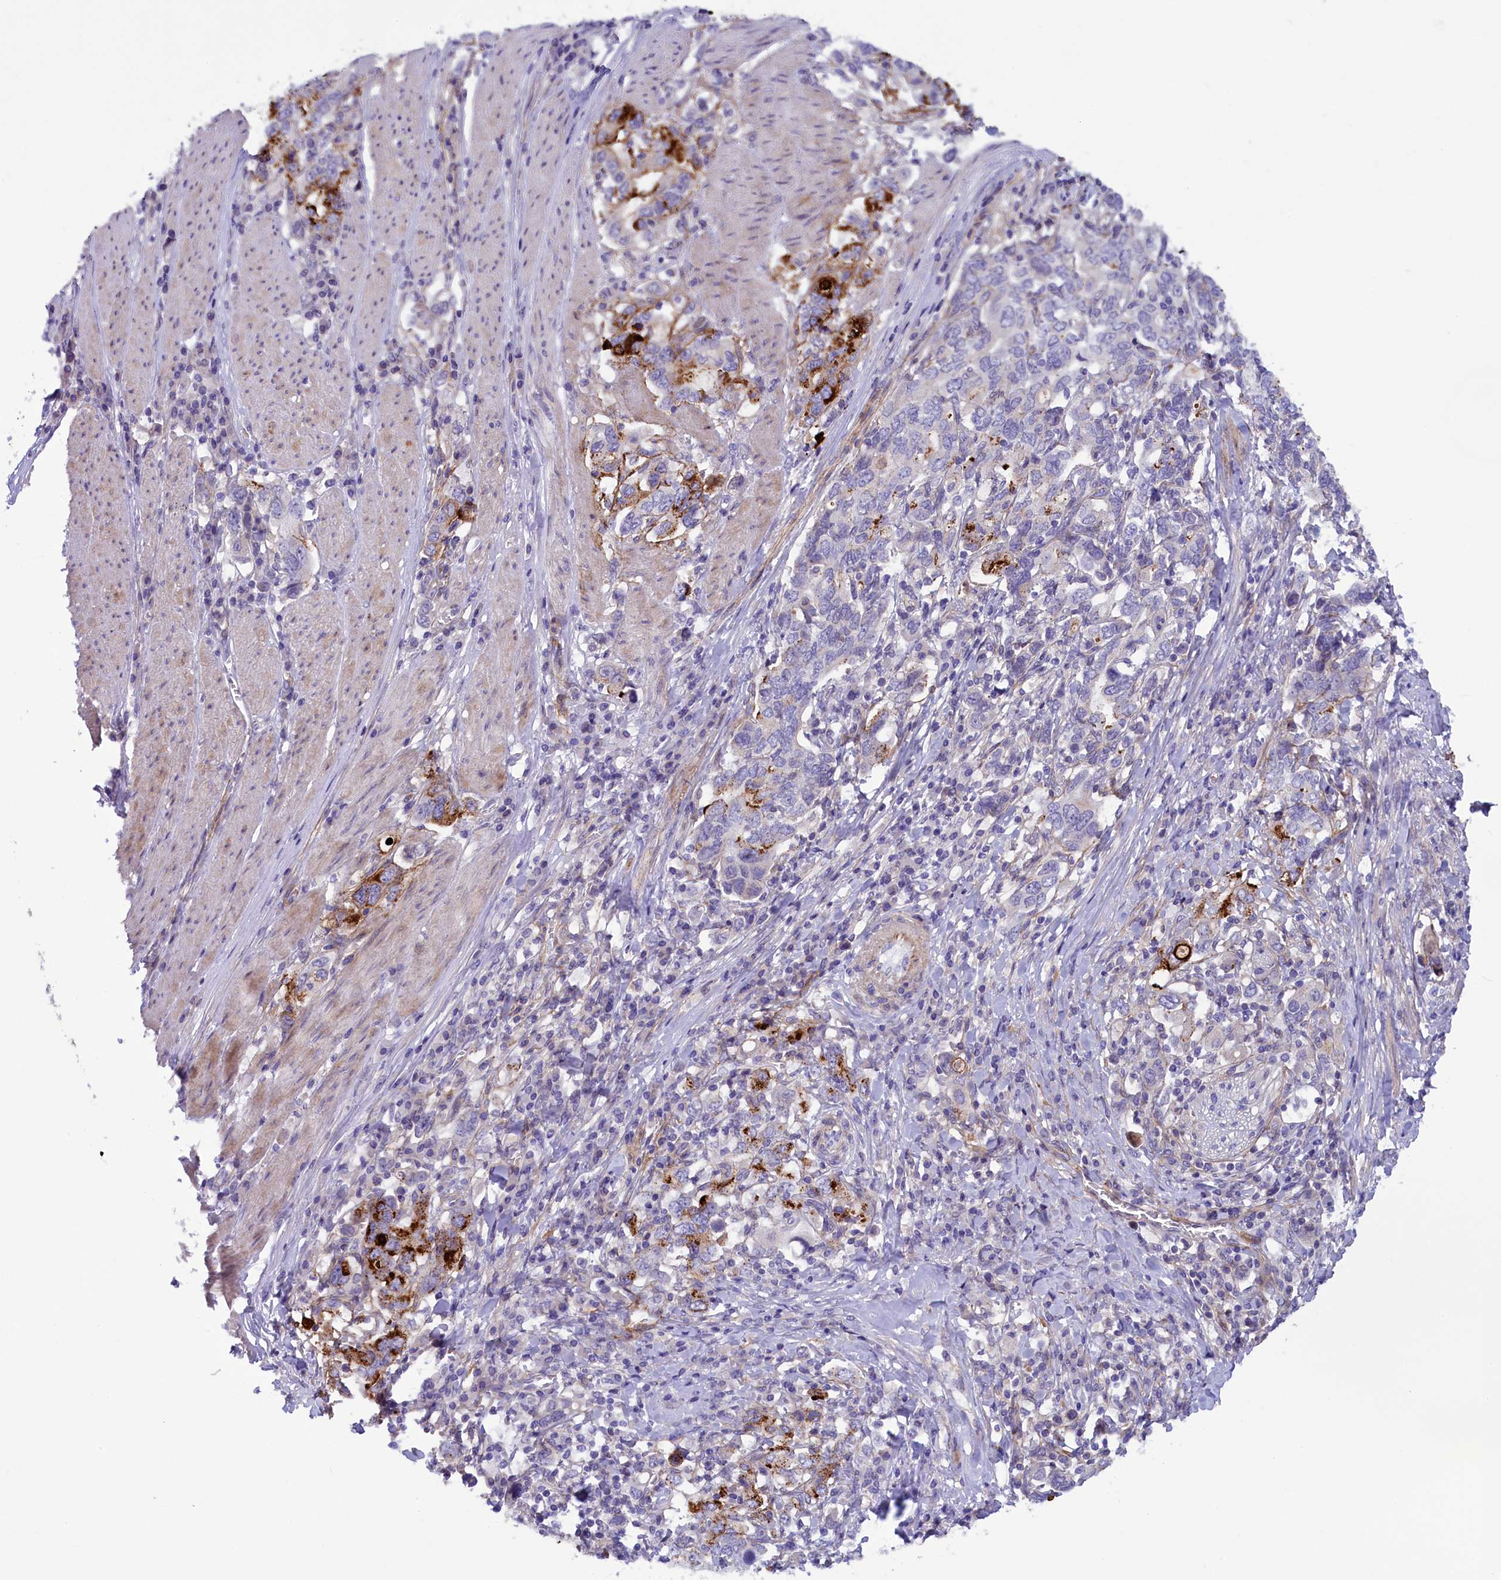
{"staining": {"intensity": "strong", "quantity": "<25%", "location": "cytoplasmic/membranous"}, "tissue": "stomach cancer", "cell_type": "Tumor cells", "image_type": "cancer", "snomed": [{"axis": "morphology", "description": "Adenocarcinoma, NOS"}, {"axis": "topography", "description": "Stomach, upper"}, {"axis": "topography", "description": "Stomach"}], "caption": "Strong cytoplasmic/membranous positivity for a protein is appreciated in about <25% of tumor cells of adenocarcinoma (stomach) using immunohistochemistry (IHC).", "gene": "LOXL1", "patient": {"sex": "male", "age": 62}}